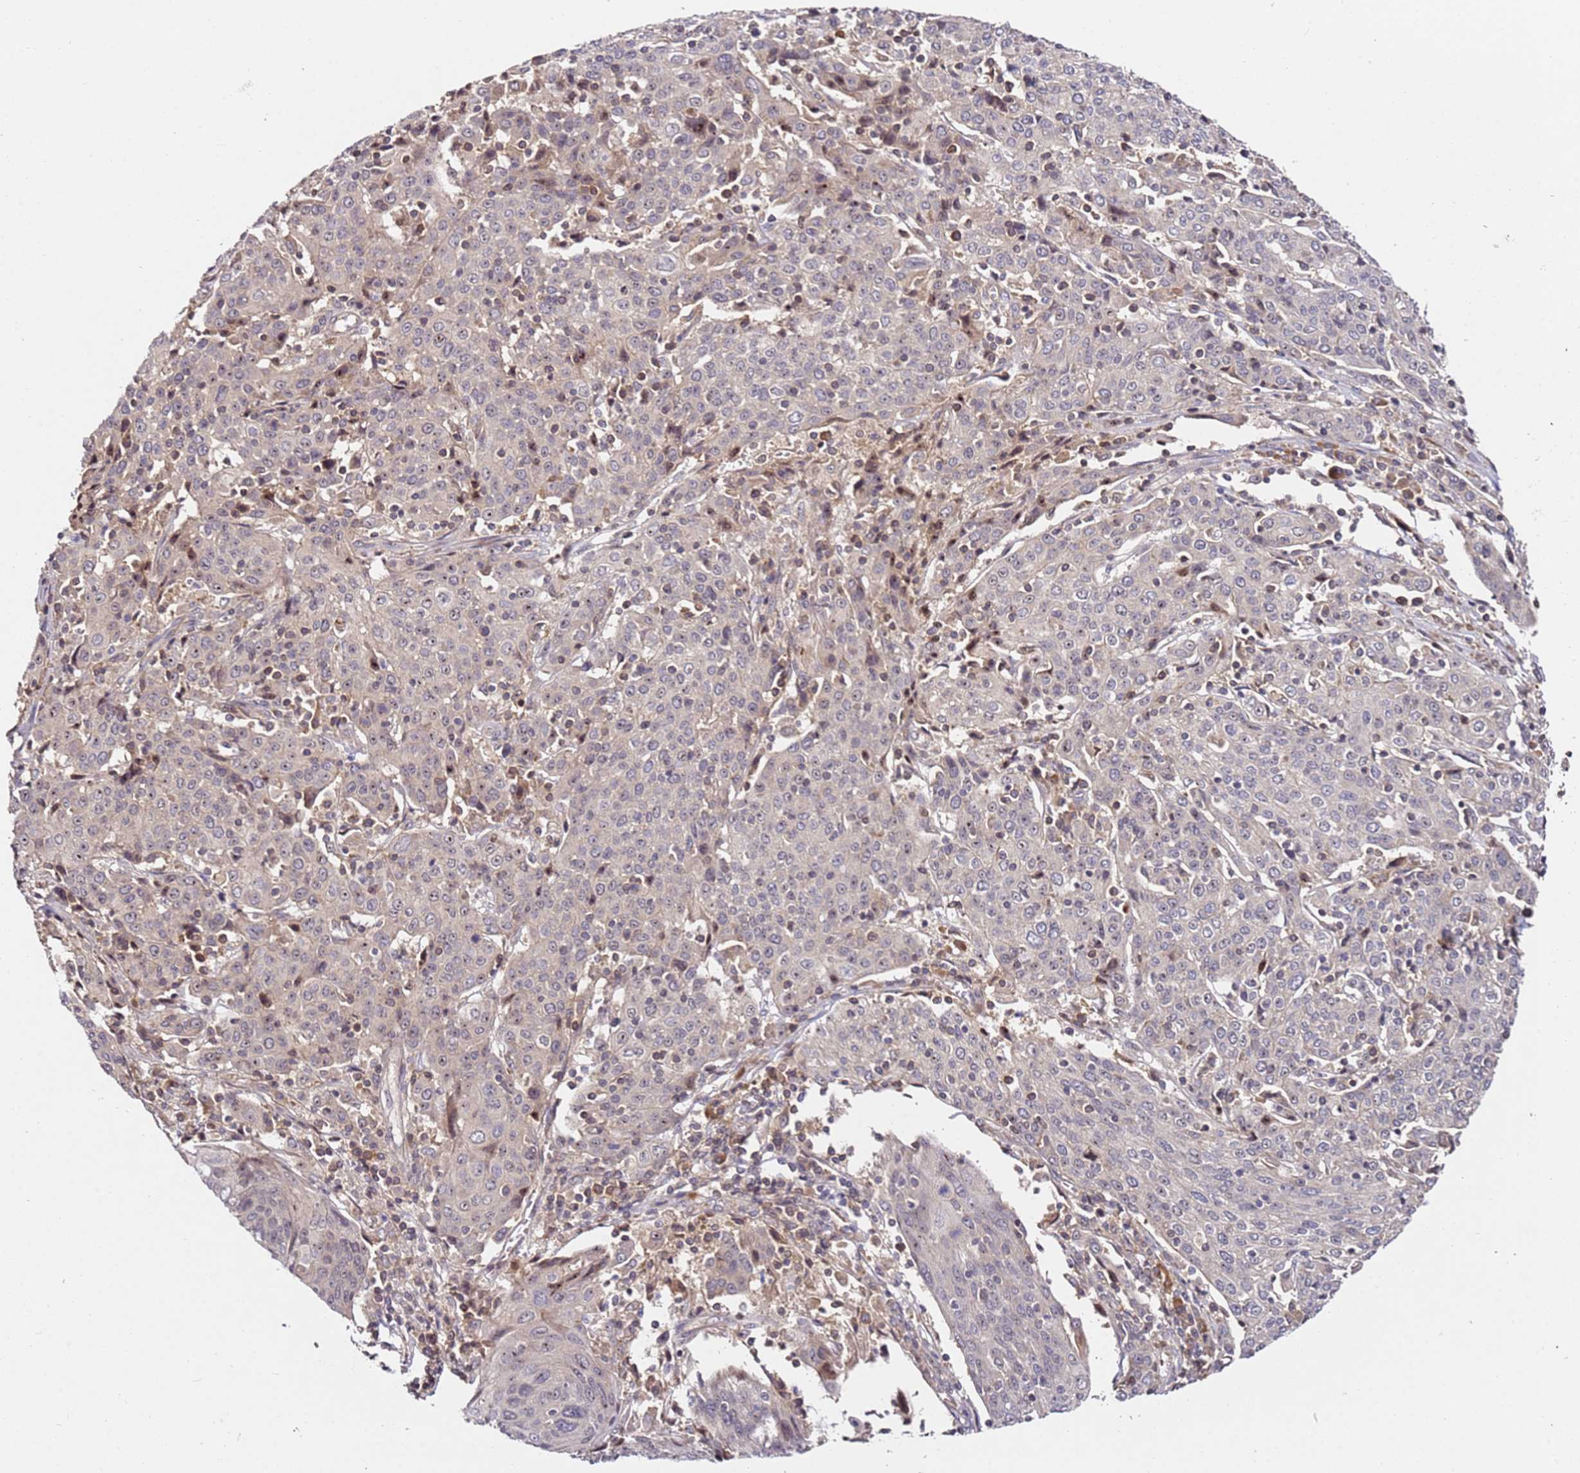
{"staining": {"intensity": "weak", "quantity": "<25%", "location": "nuclear"}, "tissue": "cervical cancer", "cell_type": "Tumor cells", "image_type": "cancer", "snomed": [{"axis": "morphology", "description": "Squamous cell carcinoma, NOS"}, {"axis": "topography", "description": "Cervix"}], "caption": "Tumor cells show no significant expression in cervical cancer.", "gene": "DDX27", "patient": {"sex": "female", "age": 67}}